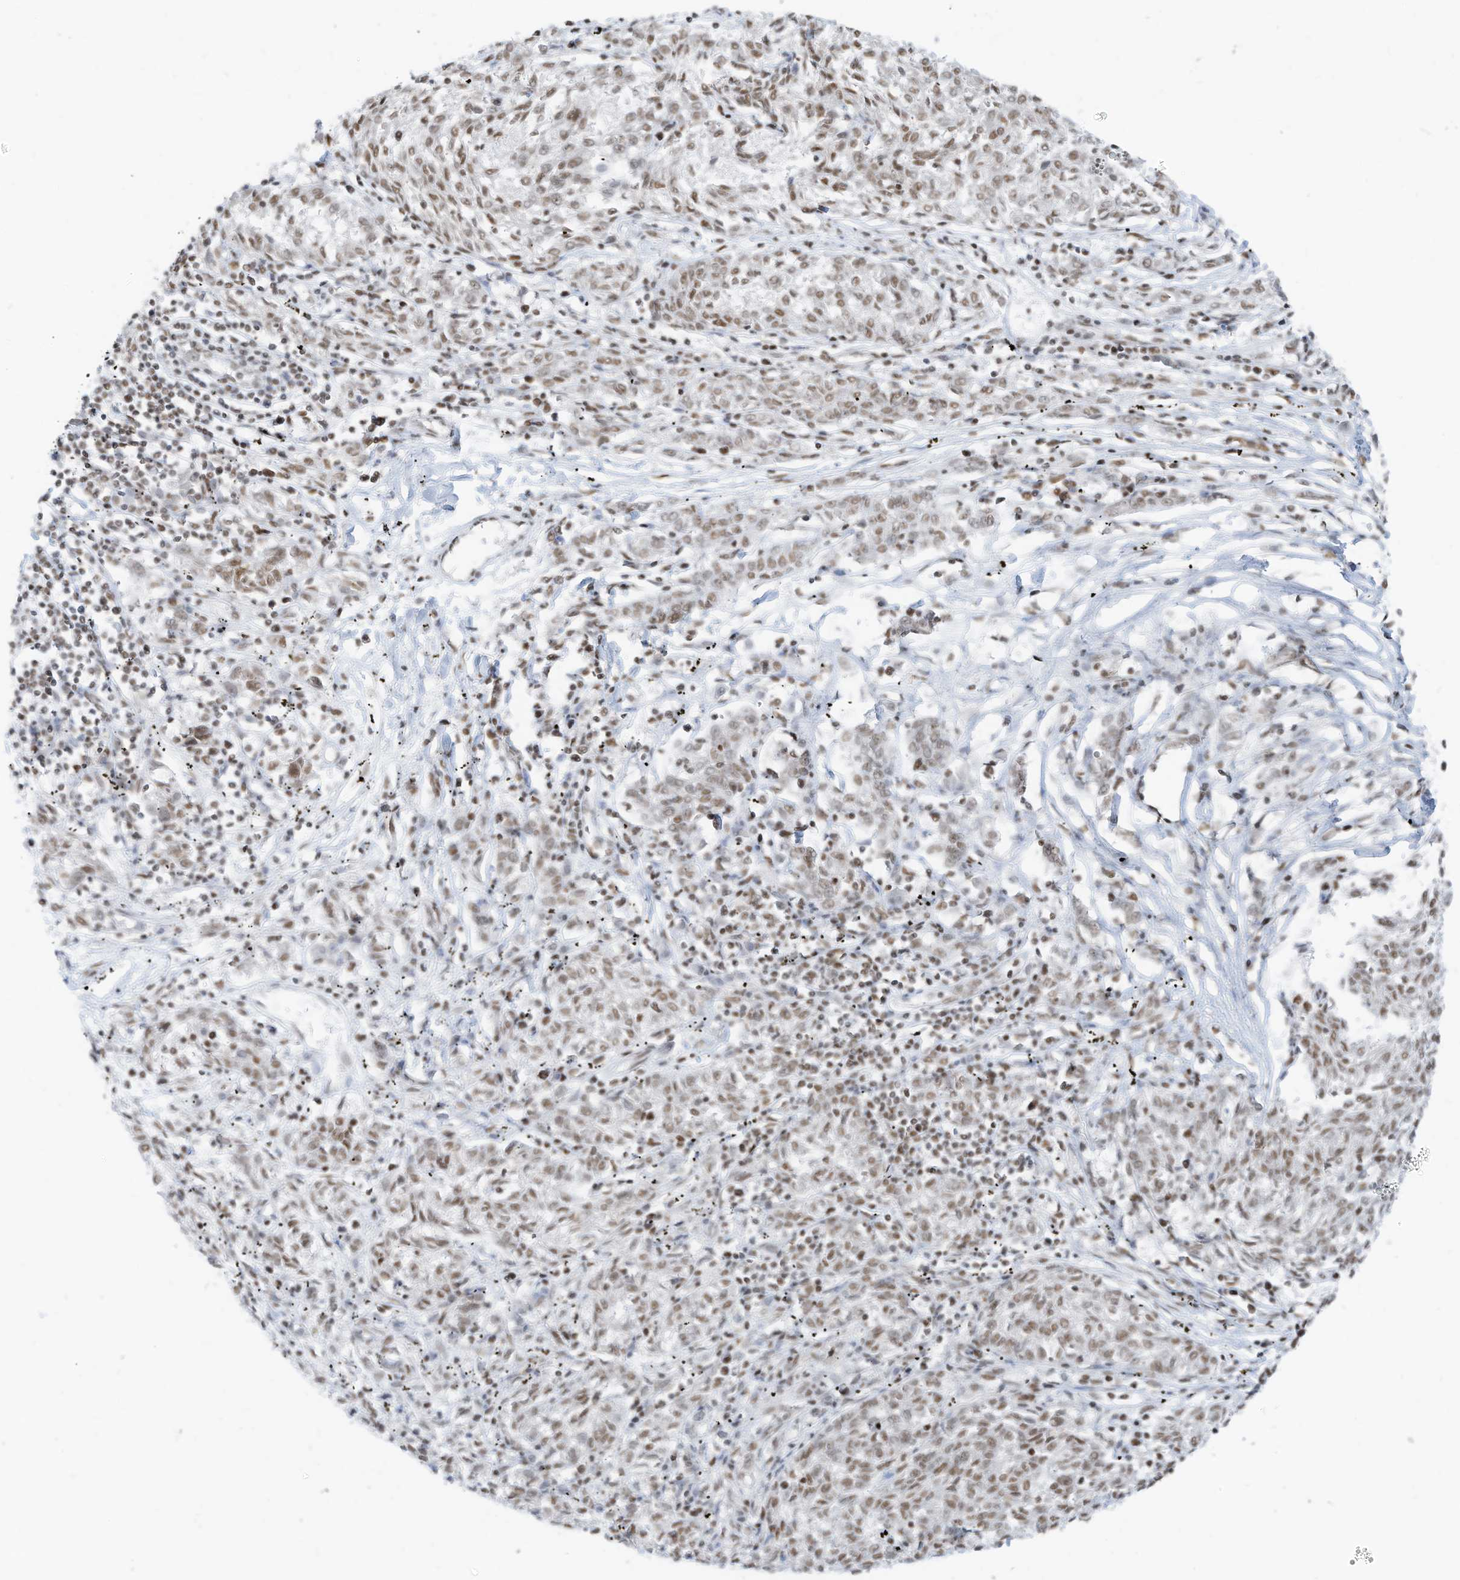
{"staining": {"intensity": "weak", "quantity": ">75%", "location": "nuclear"}, "tissue": "melanoma", "cell_type": "Tumor cells", "image_type": "cancer", "snomed": [{"axis": "morphology", "description": "Malignant melanoma, NOS"}, {"axis": "topography", "description": "Skin"}], "caption": "Protein staining displays weak nuclear expression in approximately >75% of tumor cells in melanoma.", "gene": "SMARCA2", "patient": {"sex": "female", "age": 72}}